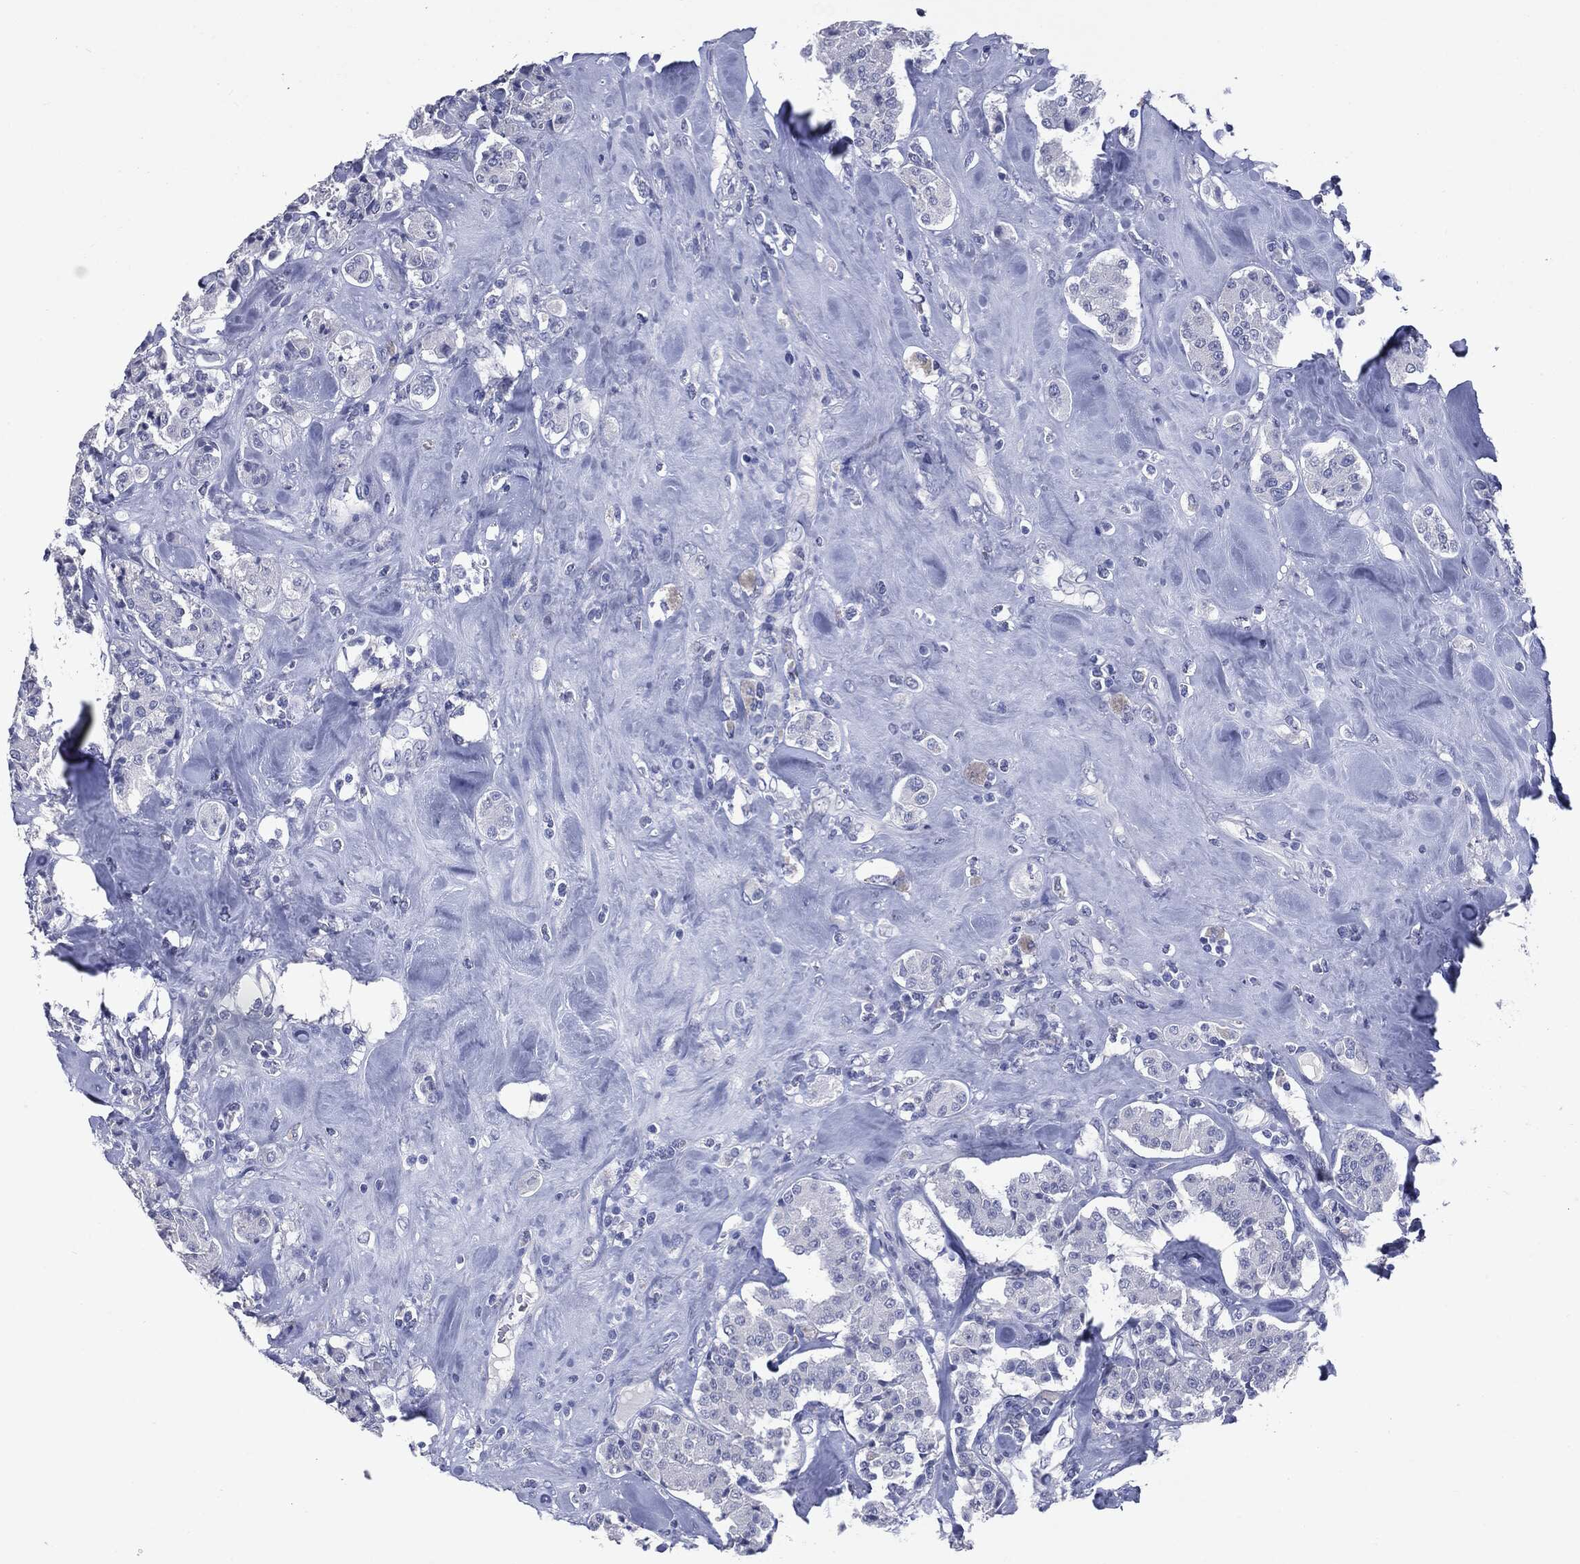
{"staining": {"intensity": "negative", "quantity": "none", "location": "none"}, "tissue": "carcinoid", "cell_type": "Tumor cells", "image_type": "cancer", "snomed": [{"axis": "morphology", "description": "Carcinoid, malignant, NOS"}, {"axis": "topography", "description": "Pancreas"}], "caption": "A micrograph of human carcinoid (malignant) is negative for staining in tumor cells. The staining is performed using DAB (3,3'-diaminobenzidine) brown chromogen with nuclei counter-stained in using hematoxylin.", "gene": "TSHB", "patient": {"sex": "male", "age": 41}}